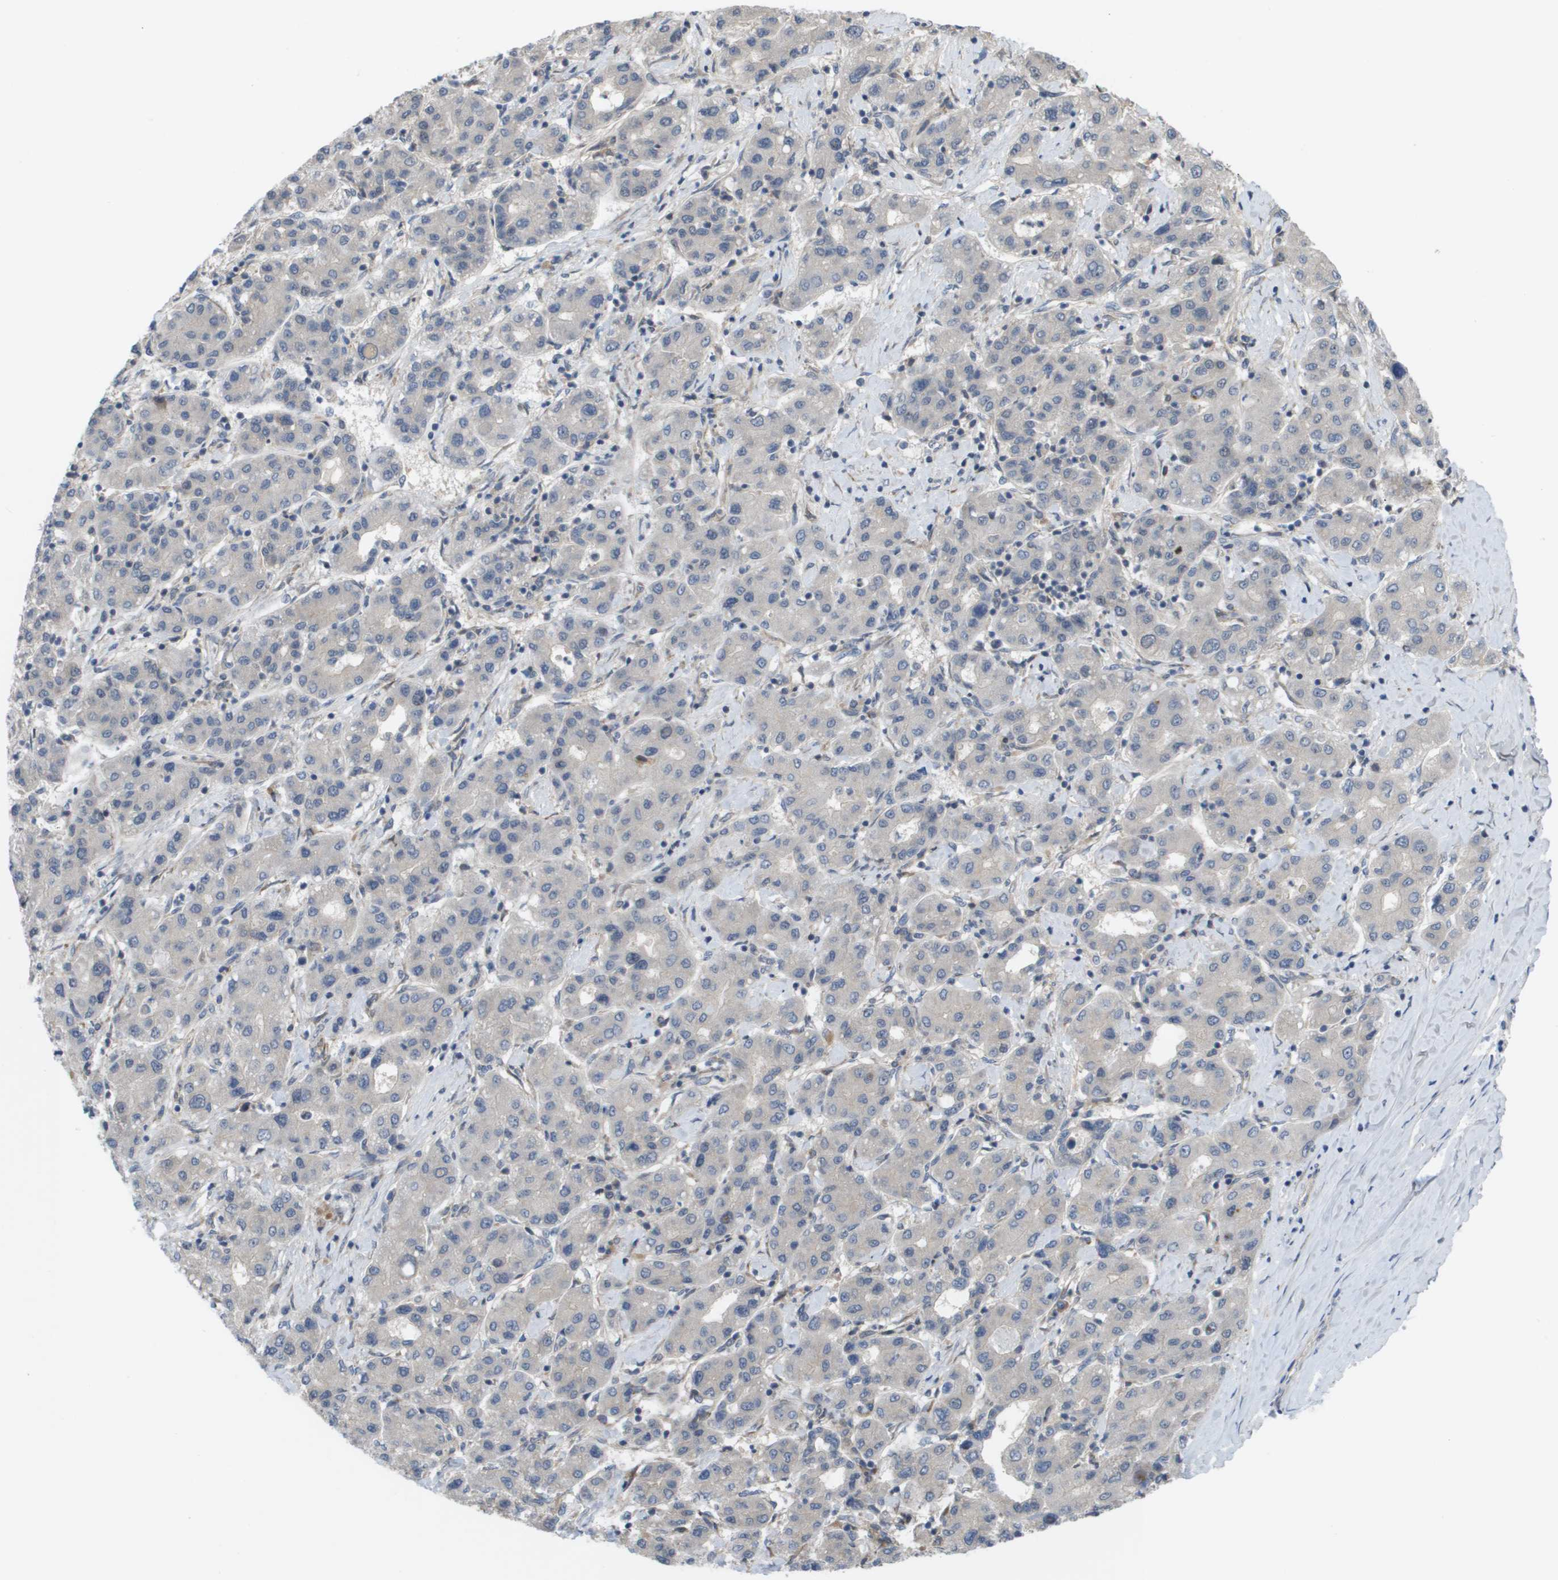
{"staining": {"intensity": "negative", "quantity": "none", "location": "none"}, "tissue": "liver cancer", "cell_type": "Tumor cells", "image_type": "cancer", "snomed": [{"axis": "morphology", "description": "Carcinoma, Hepatocellular, NOS"}, {"axis": "topography", "description": "Liver"}], "caption": "This is a image of IHC staining of liver hepatocellular carcinoma, which shows no expression in tumor cells. The staining is performed using DAB (3,3'-diaminobenzidine) brown chromogen with nuclei counter-stained in using hematoxylin.", "gene": "CTPS2", "patient": {"sex": "male", "age": 65}}